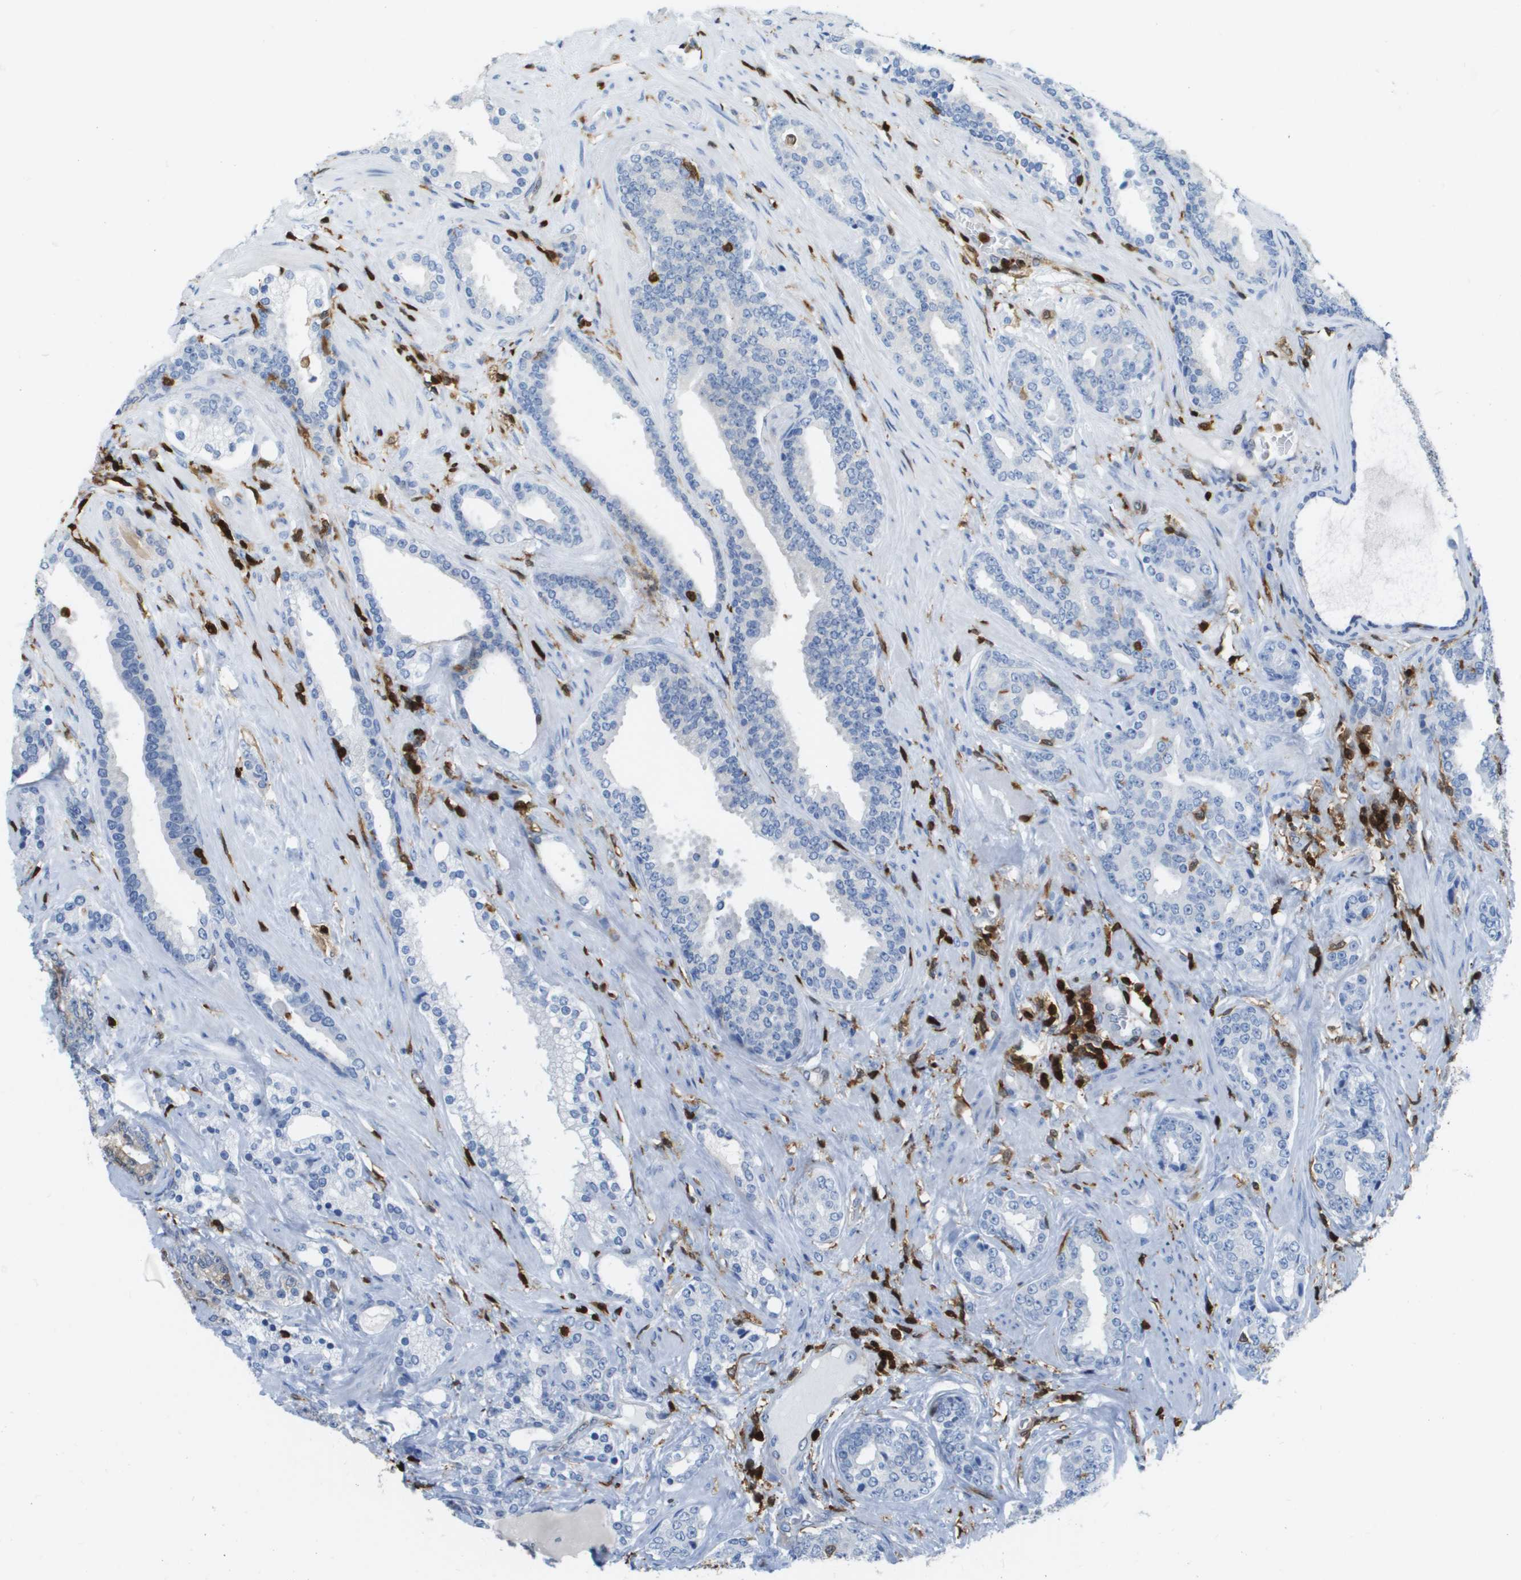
{"staining": {"intensity": "negative", "quantity": "none", "location": "none"}, "tissue": "prostate cancer", "cell_type": "Tumor cells", "image_type": "cancer", "snomed": [{"axis": "morphology", "description": "Adenocarcinoma, High grade"}, {"axis": "topography", "description": "Prostate"}], "caption": "The photomicrograph shows no staining of tumor cells in adenocarcinoma (high-grade) (prostate).", "gene": "DOCK5", "patient": {"sex": "male", "age": 71}}